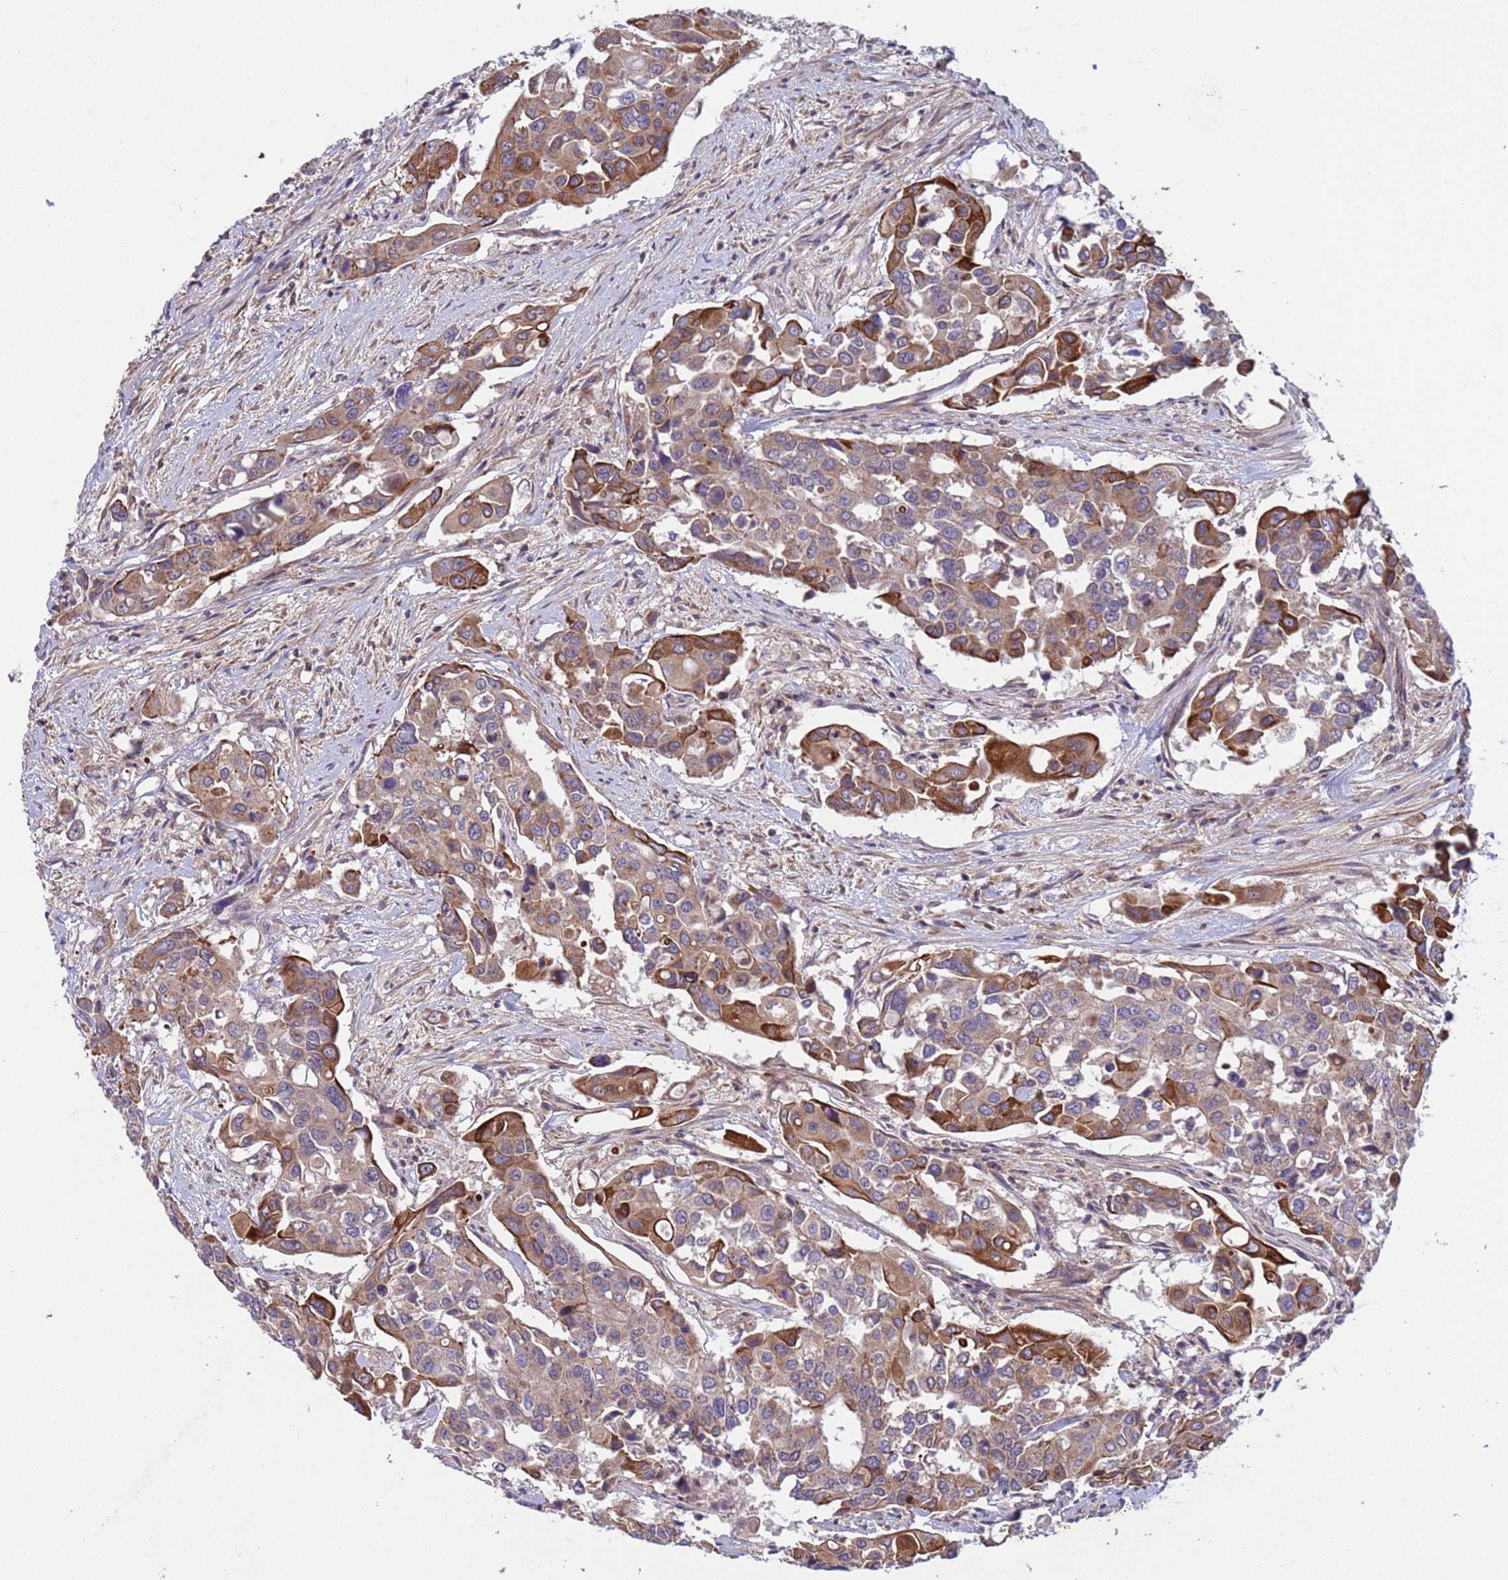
{"staining": {"intensity": "moderate", "quantity": "<25%", "location": "cytoplasmic/membranous"}, "tissue": "colorectal cancer", "cell_type": "Tumor cells", "image_type": "cancer", "snomed": [{"axis": "morphology", "description": "Adenocarcinoma, NOS"}, {"axis": "topography", "description": "Colon"}], "caption": "Brown immunohistochemical staining in colorectal cancer (adenocarcinoma) reveals moderate cytoplasmic/membranous positivity in approximately <25% of tumor cells. (DAB IHC, brown staining for protein, blue staining for nuclei).", "gene": "ACAD8", "patient": {"sex": "male", "age": 77}}